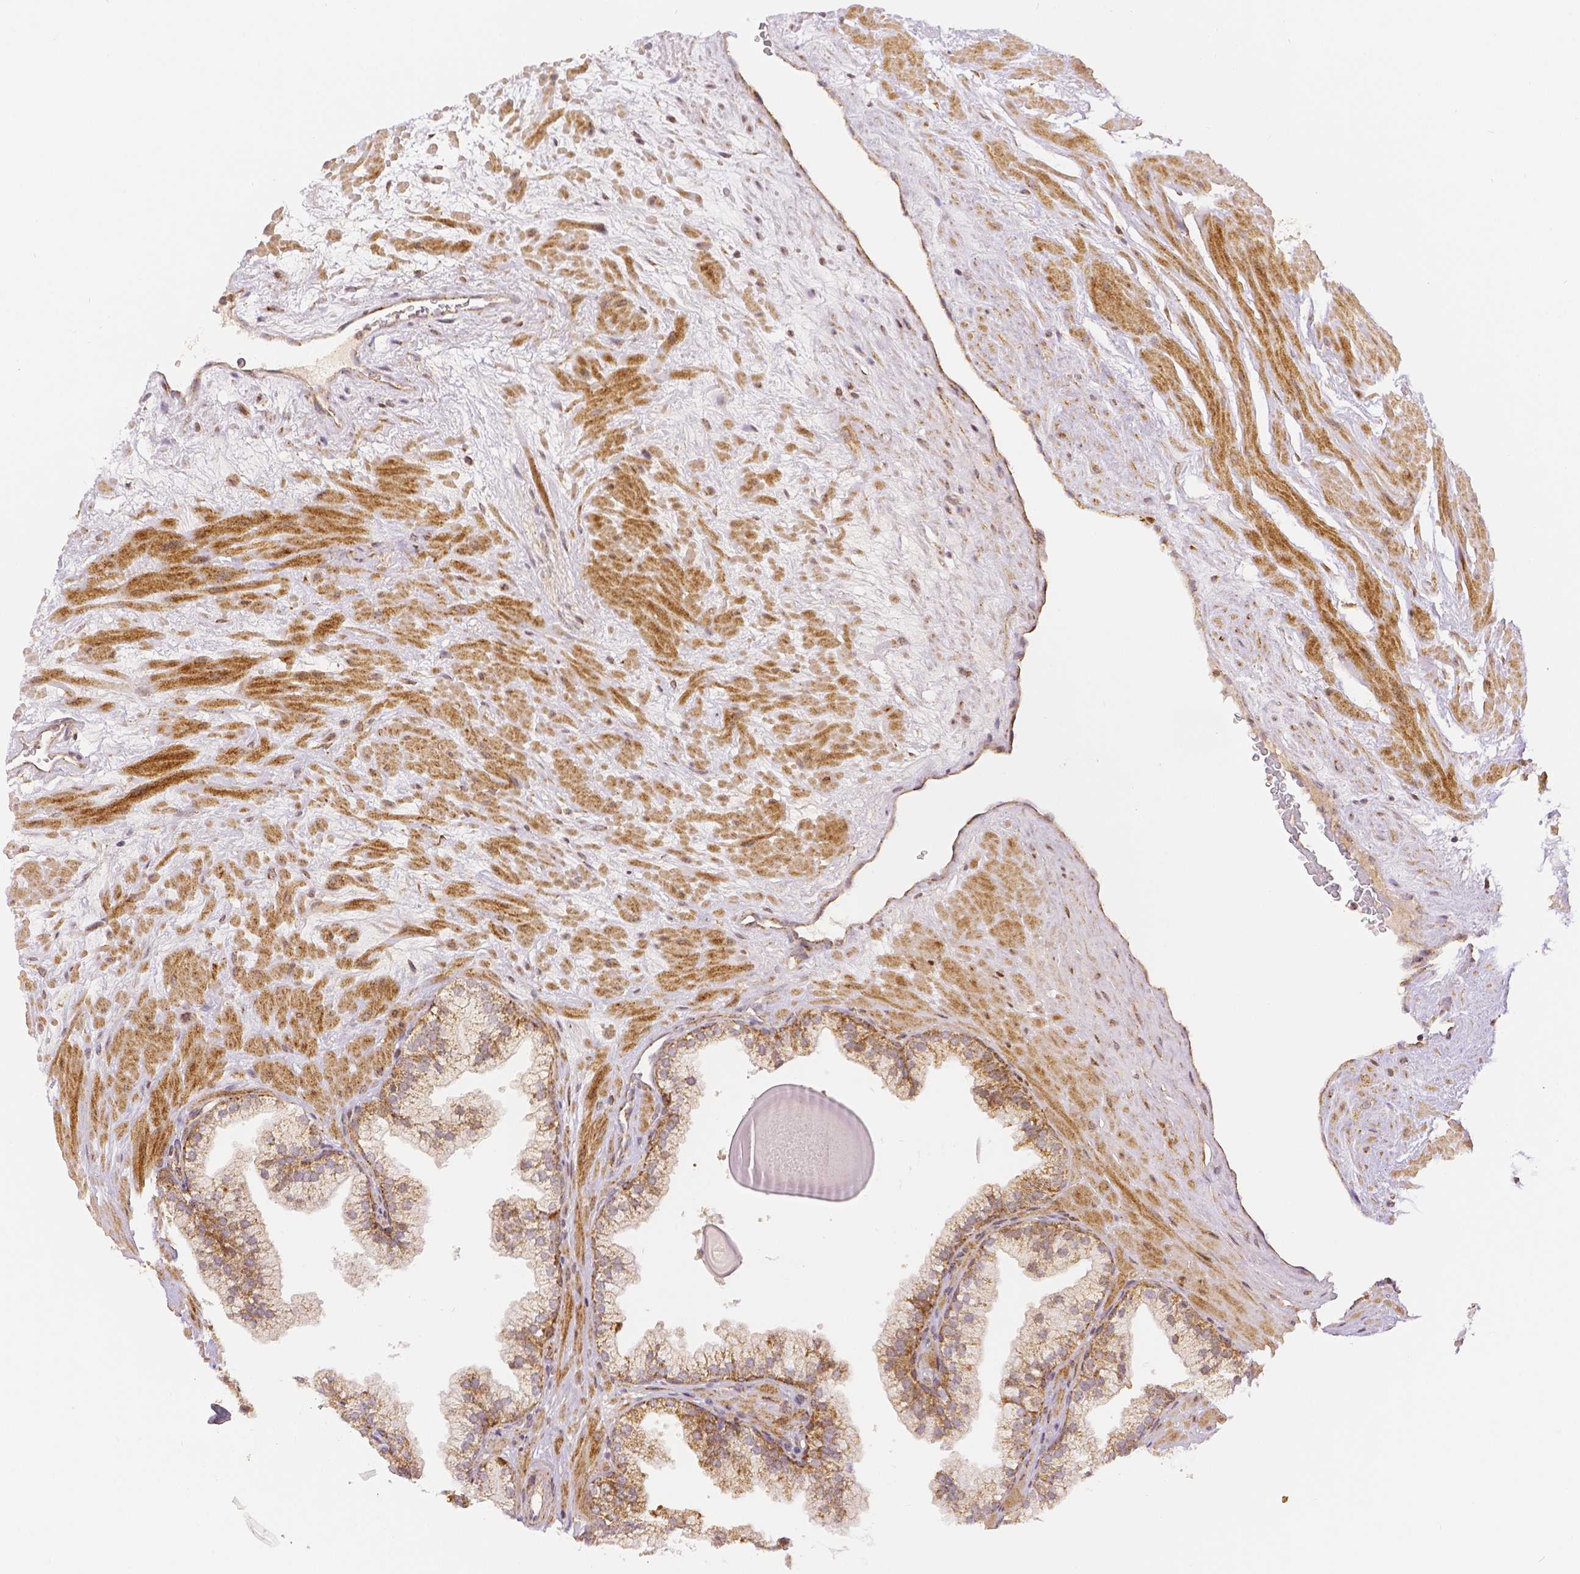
{"staining": {"intensity": "moderate", "quantity": "25%-75%", "location": "cytoplasmic/membranous,nuclear"}, "tissue": "prostate", "cell_type": "Glandular cells", "image_type": "normal", "snomed": [{"axis": "morphology", "description": "Normal tissue, NOS"}, {"axis": "topography", "description": "Prostate"}, {"axis": "topography", "description": "Peripheral nerve tissue"}], "caption": "A medium amount of moderate cytoplasmic/membranous,nuclear positivity is identified in approximately 25%-75% of glandular cells in benign prostate.", "gene": "RHOT1", "patient": {"sex": "male", "age": 61}}